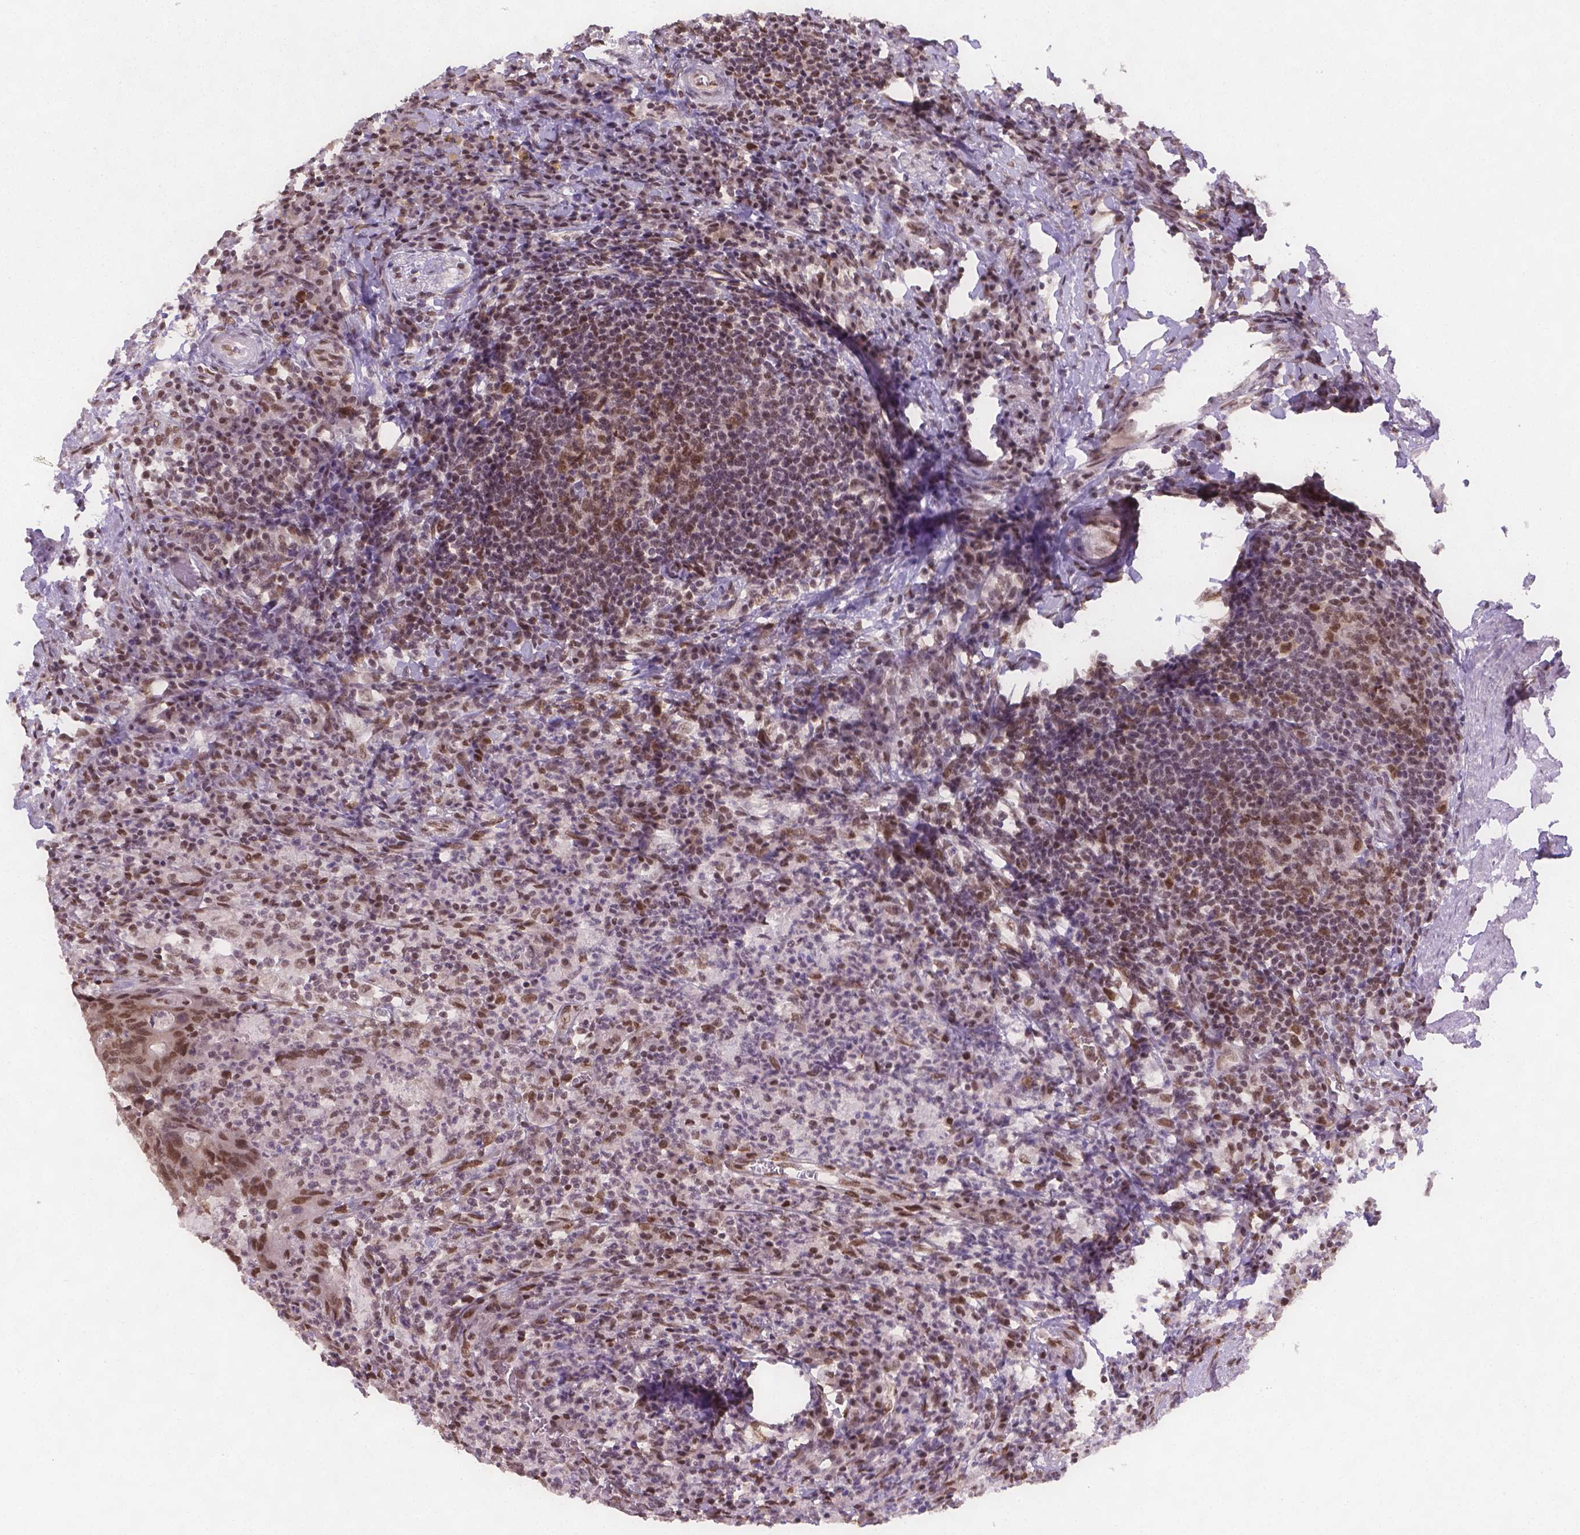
{"staining": {"intensity": "moderate", "quantity": ">75%", "location": "nuclear"}, "tissue": "colorectal cancer", "cell_type": "Tumor cells", "image_type": "cancer", "snomed": [{"axis": "morphology", "description": "Adenocarcinoma, NOS"}, {"axis": "topography", "description": "Colon"}], "caption": "Immunohistochemistry of colorectal adenocarcinoma exhibits medium levels of moderate nuclear staining in about >75% of tumor cells. (brown staining indicates protein expression, while blue staining denotes nuclei).", "gene": "FANCE", "patient": {"sex": "male", "age": 67}}